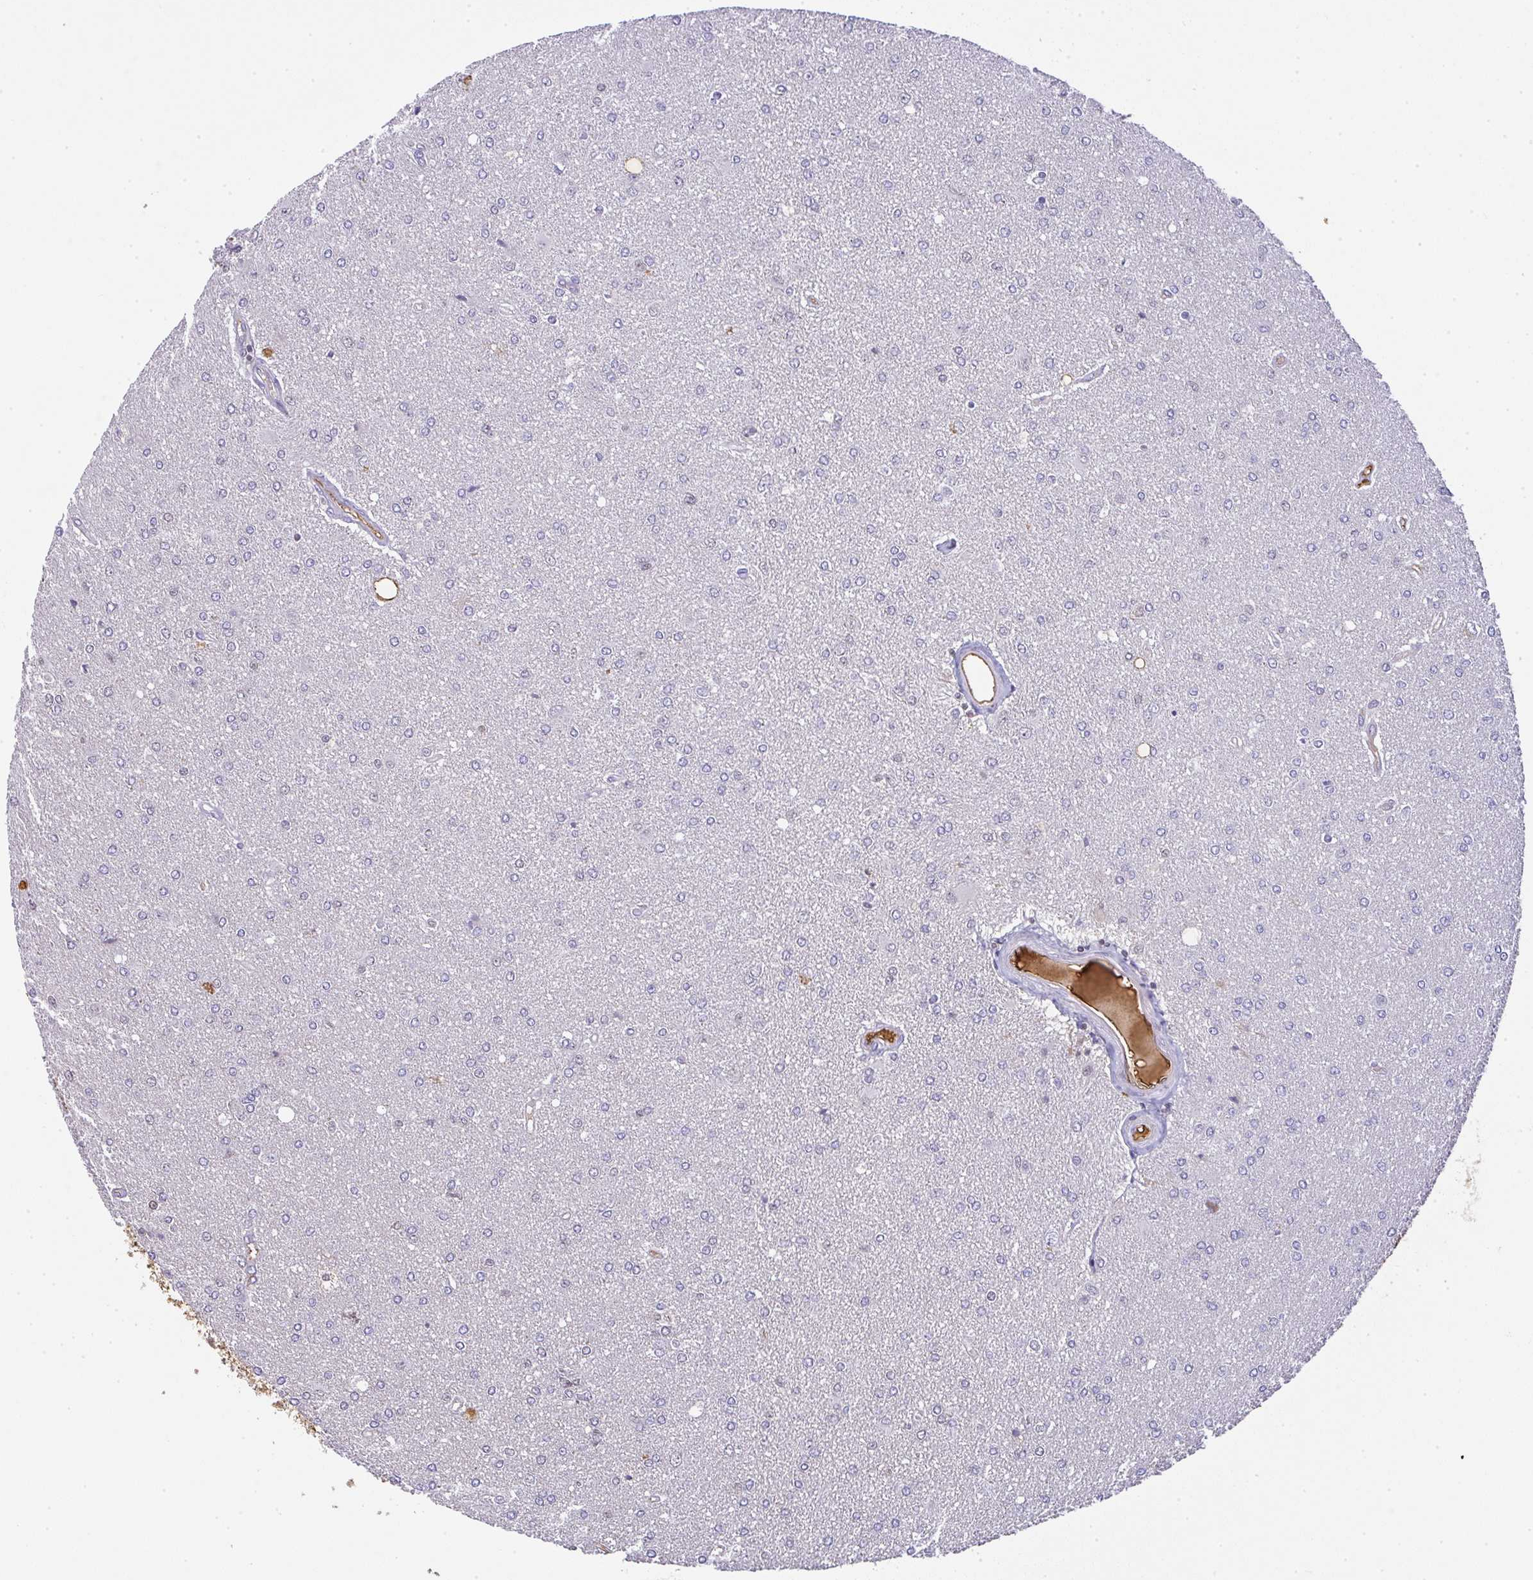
{"staining": {"intensity": "negative", "quantity": "none", "location": "none"}, "tissue": "glioma", "cell_type": "Tumor cells", "image_type": "cancer", "snomed": [{"axis": "morphology", "description": "Glioma, malignant, High grade"}, {"axis": "topography", "description": "Brain"}], "caption": "This is an immunohistochemistry (IHC) image of malignant glioma (high-grade). There is no staining in tumor cells.", "gene": "SMYD5", "patient": {"sex": "male", "age": 67}}